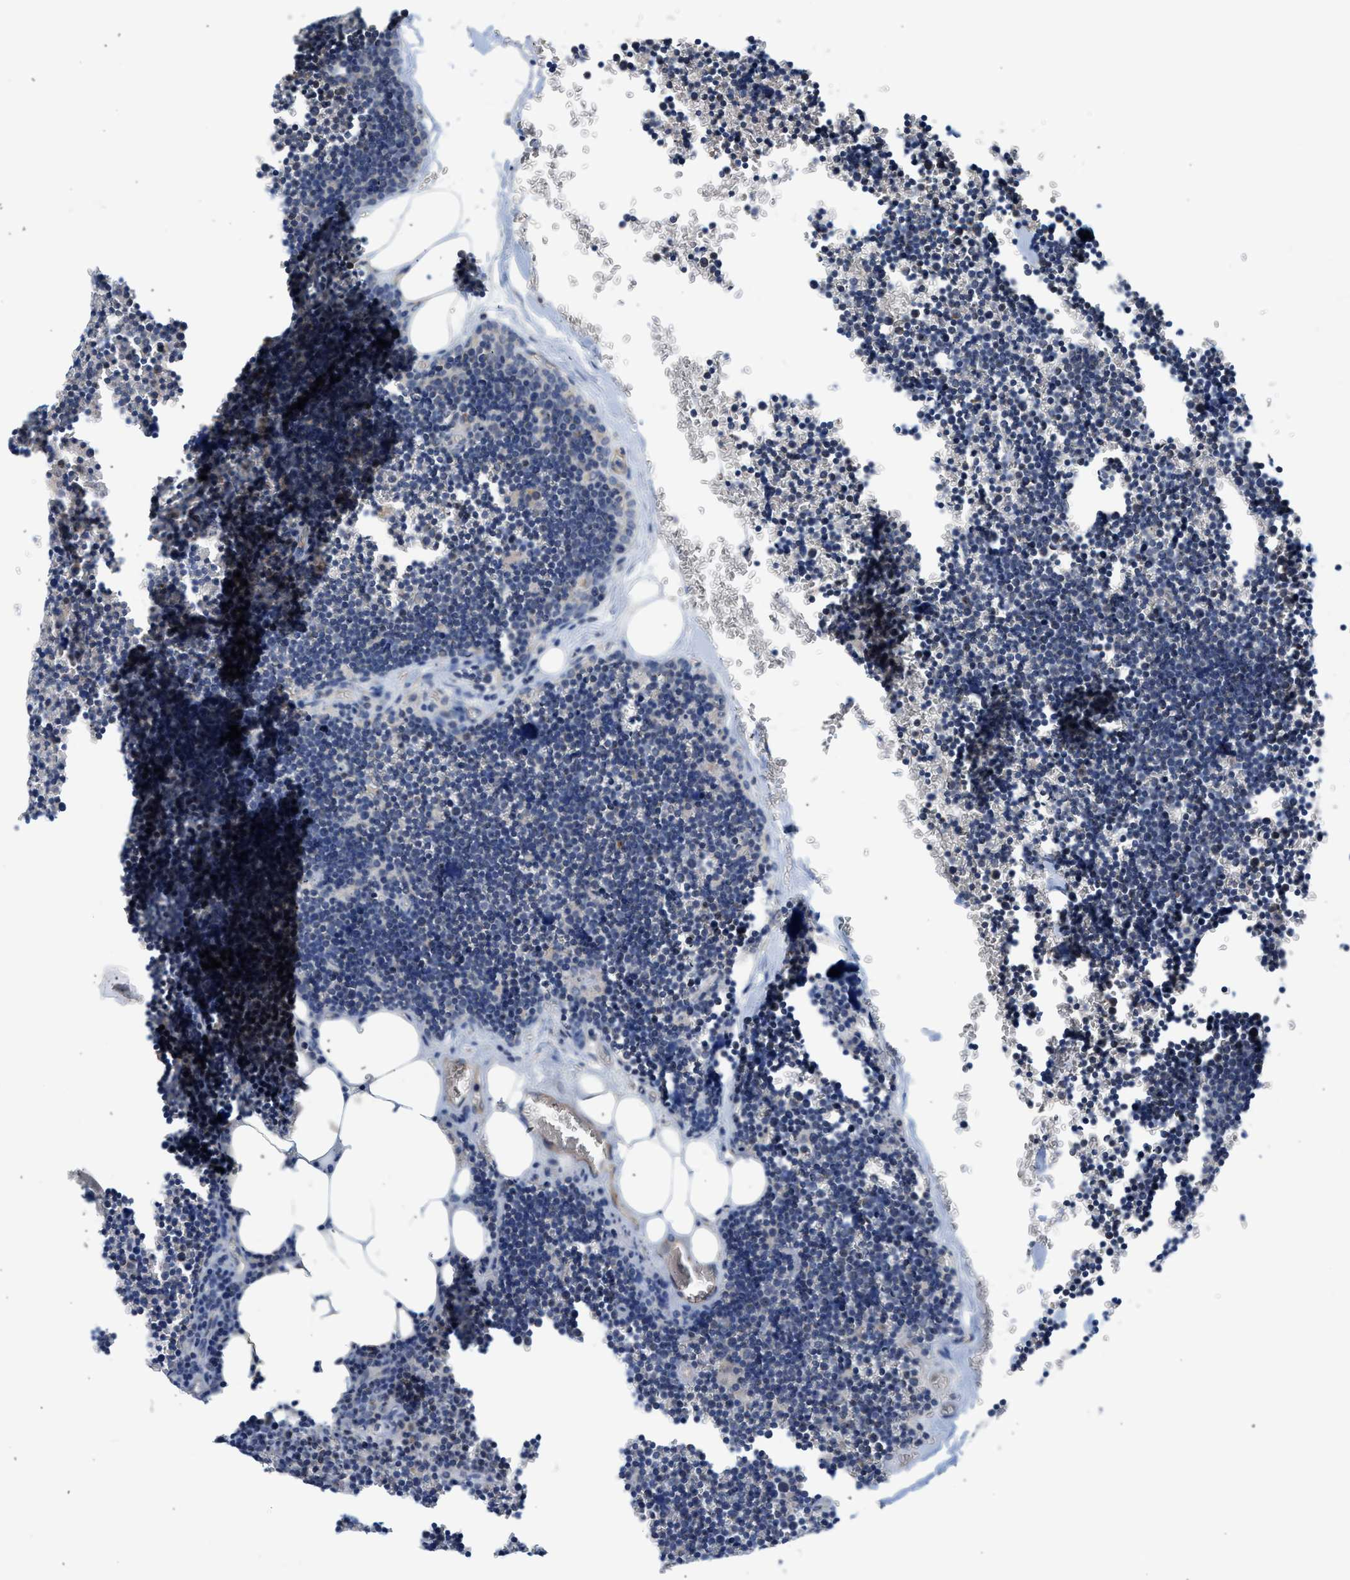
{"staining": {"intensity": "negative", "quantity": "none", "location": "none"}, "tissue": "lymph node", "cell_type": "Germinal center cells", "image_type": "normal", "snomed": [{"axis": "morphology", "description": "Normal tissue, NOS"}, {"axis": "topography", "description": "Lymph node"}], "caption": "Germinal center cells show no significant protein expression in normal lymph node. (Immunohistochemistry, brightfield microscopy, high magnification).", "gene": "PIM1", "patient": {"sex": "male", "age": 33}}